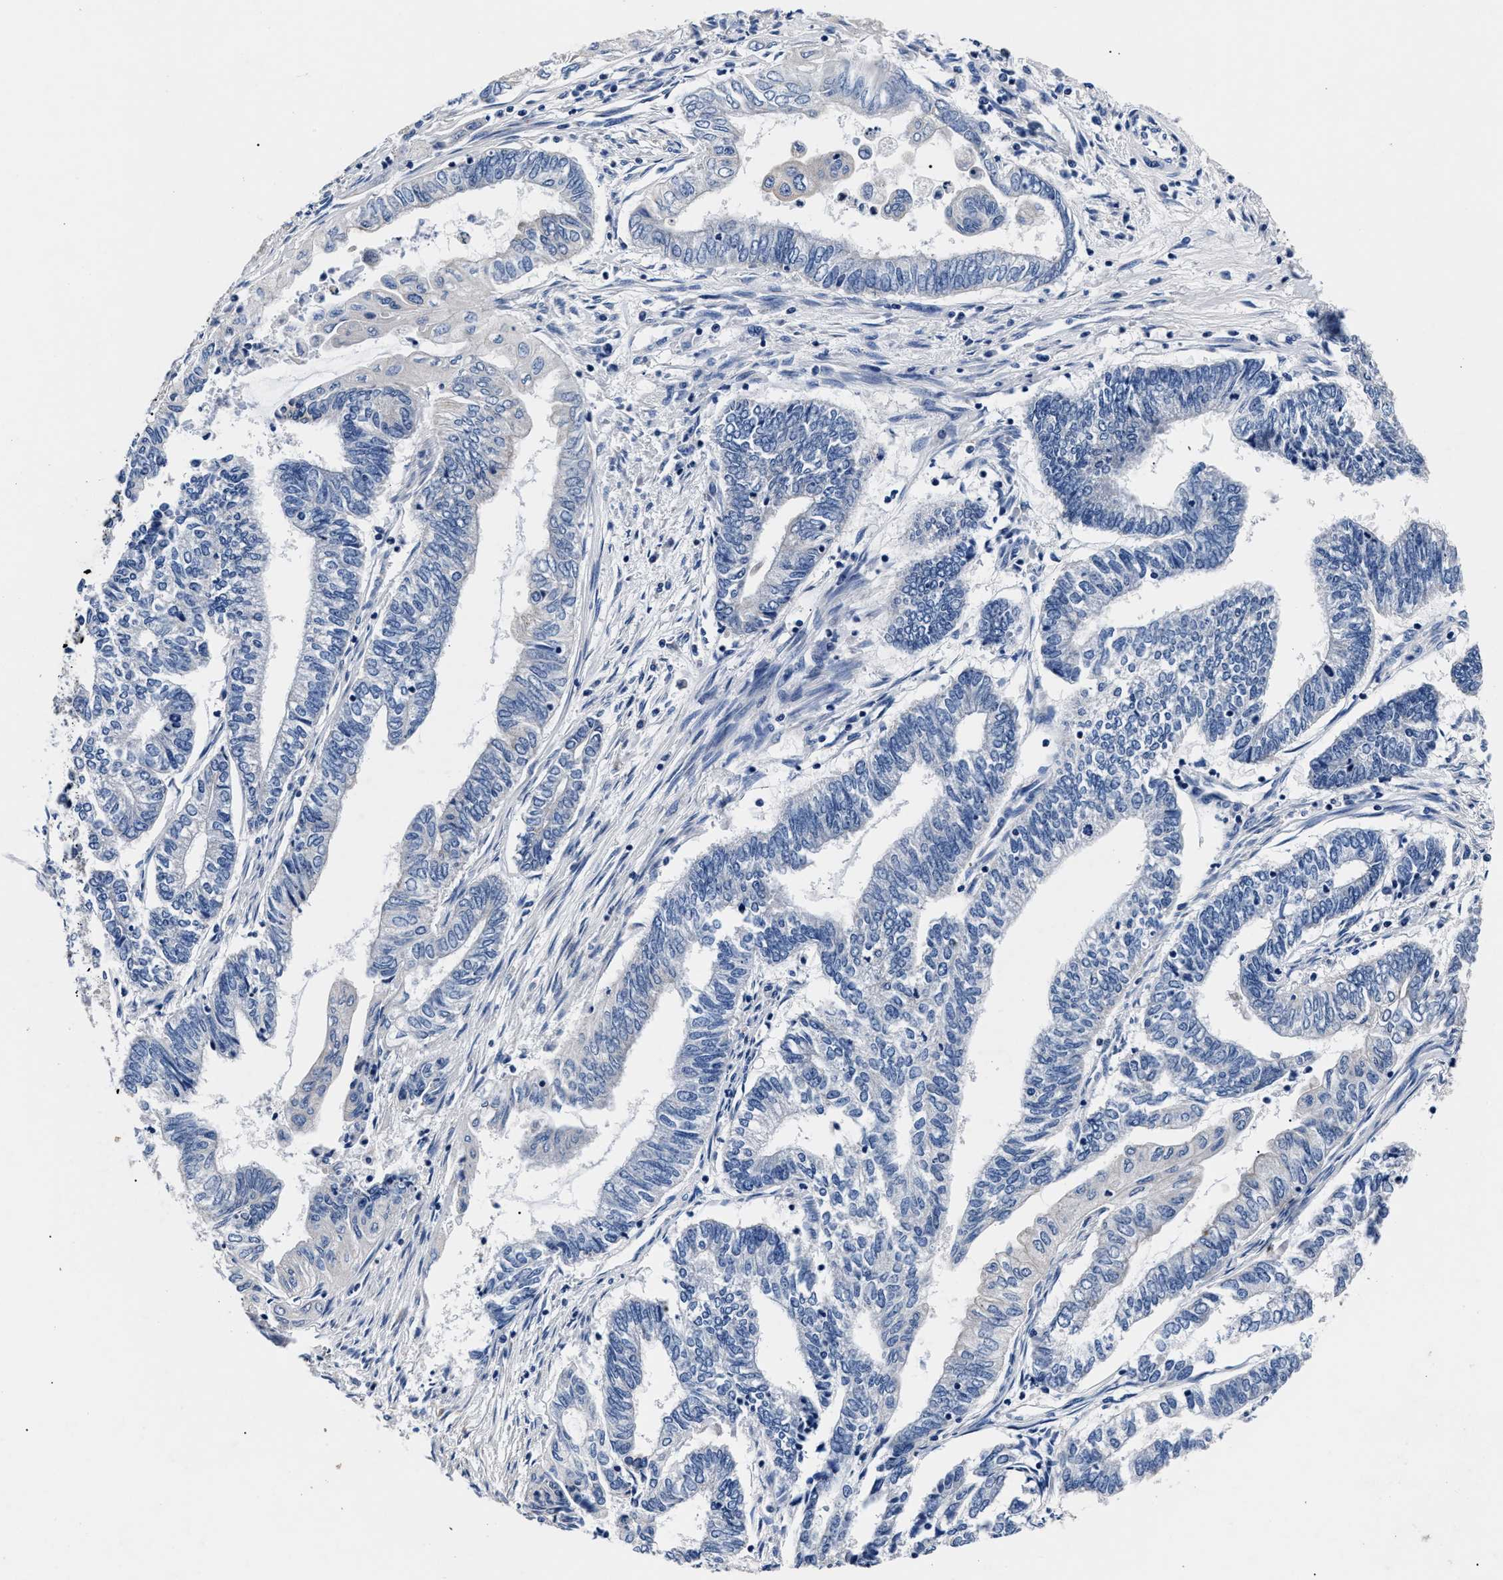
{"staining": {"intensity": "negative", "quantity": "none", "location": "none"}, "tissue": "endometrial cancer", "cell_type": "Tumor cells", "image_type": "cancer", "snomed": [{"axis": "morphology", "description": "Adenocarcinoma, NOS"}, {"axis": "topography", "description": "Uterus"}, {"axis": "topography", "description": "Endometrium"}], "caption": "Tumor cells are negative for brown protein staining in adenocarcinoma (endometrial).", "gene": "PHF24", "patient": {"sex": "female", "age": 70}}